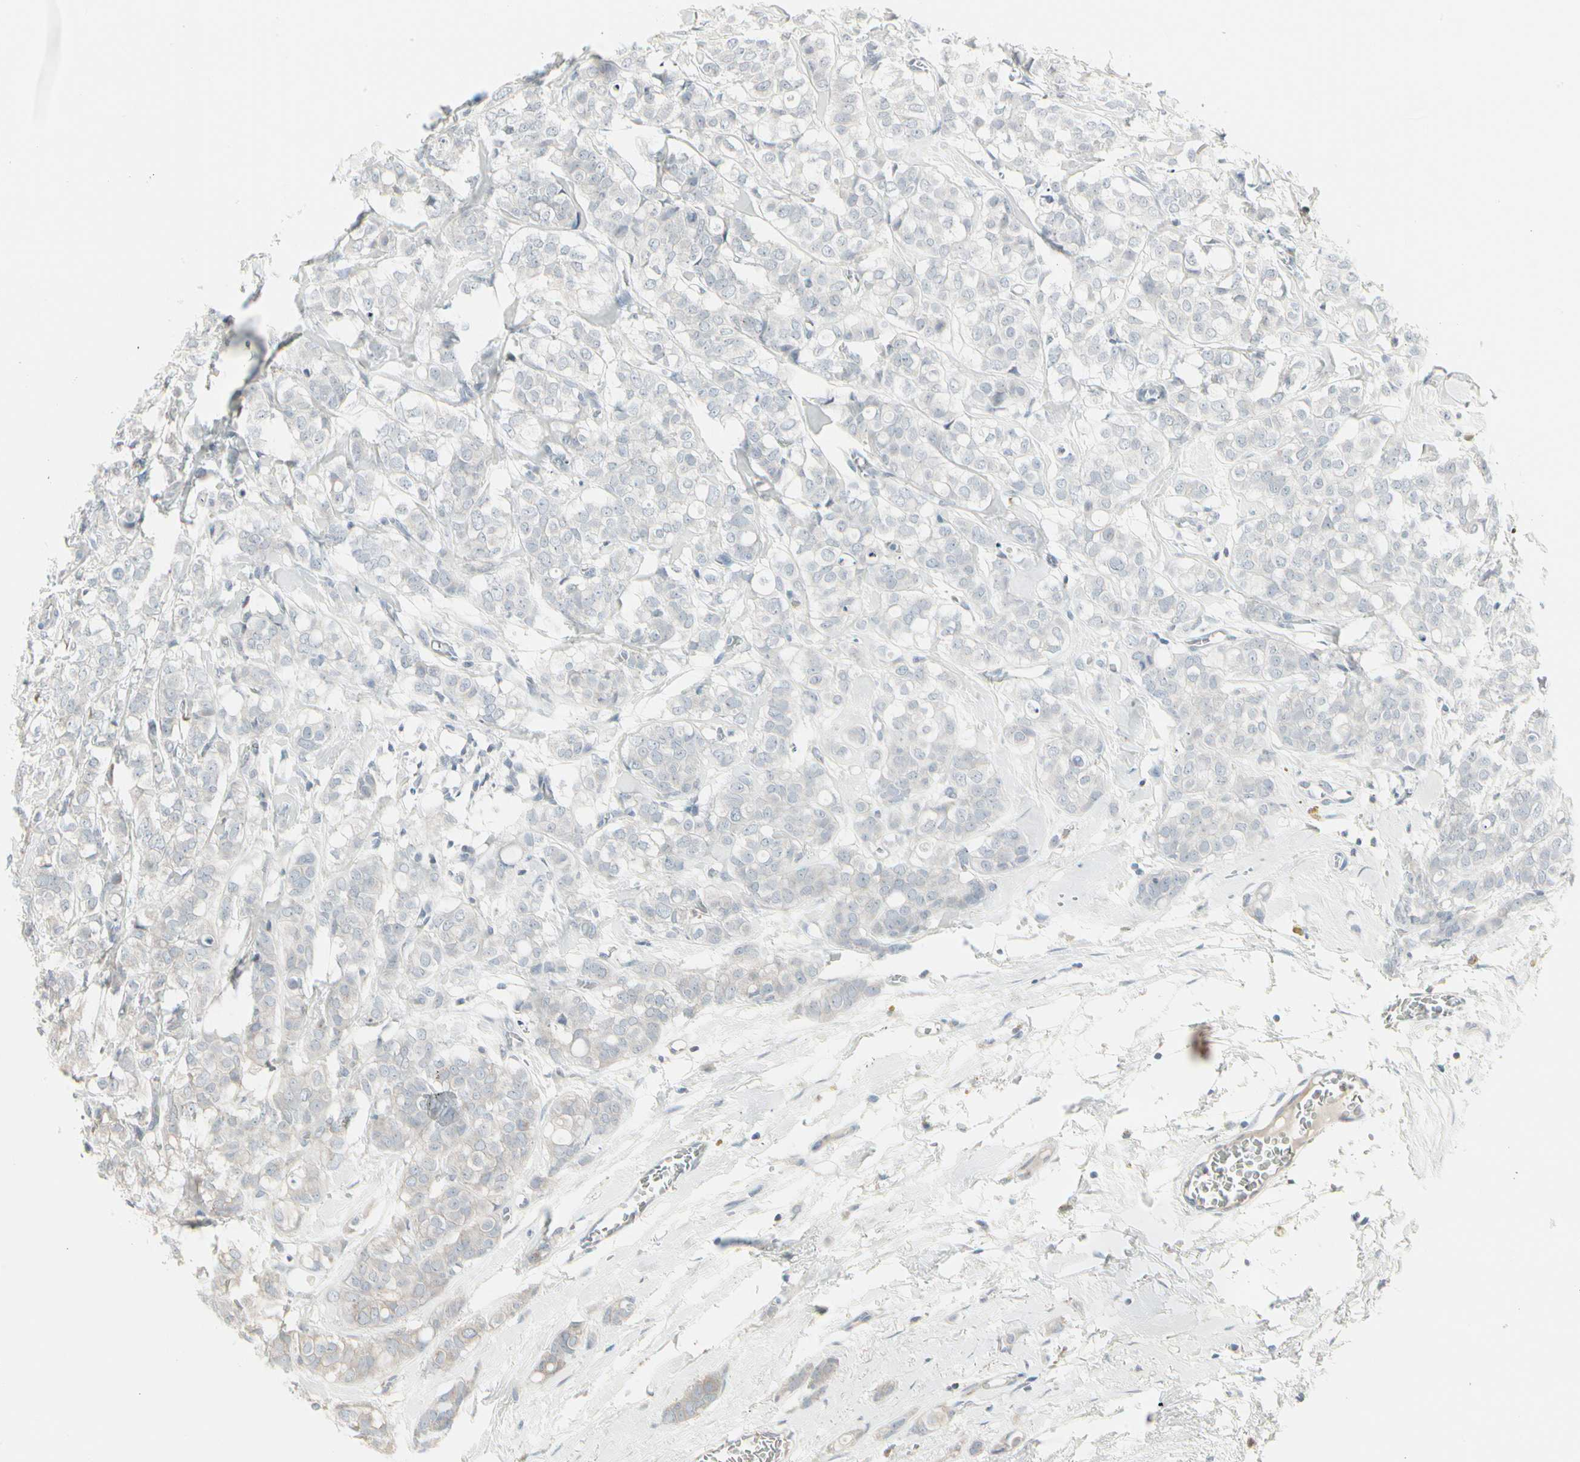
{"staining": {"intensity": "weak", "quantity": "25%-75%", "location": "cytoplasmic/membranous"}, "tissue": "breast cancer", "cell_type": "Tumor cells", "image_type": "cancer", "snomed": [{"axis": "morphology", "description": "Lobular carcinoma"}, {"axis": "topography", "description": "Breast"}], "caption": "Immunohistochemistry (IHC) image of neoplastic tissue: human breast lobular carcinoma stained using immunohistochemistry shows low levels of weak protein expression localized specifically in the cytoplasmic/membranous of tumor cells, appearing as a cytoplasmic/membranous brown color.", "gene": "EPS15", "patient": {"sex": "female", "age": 60}}